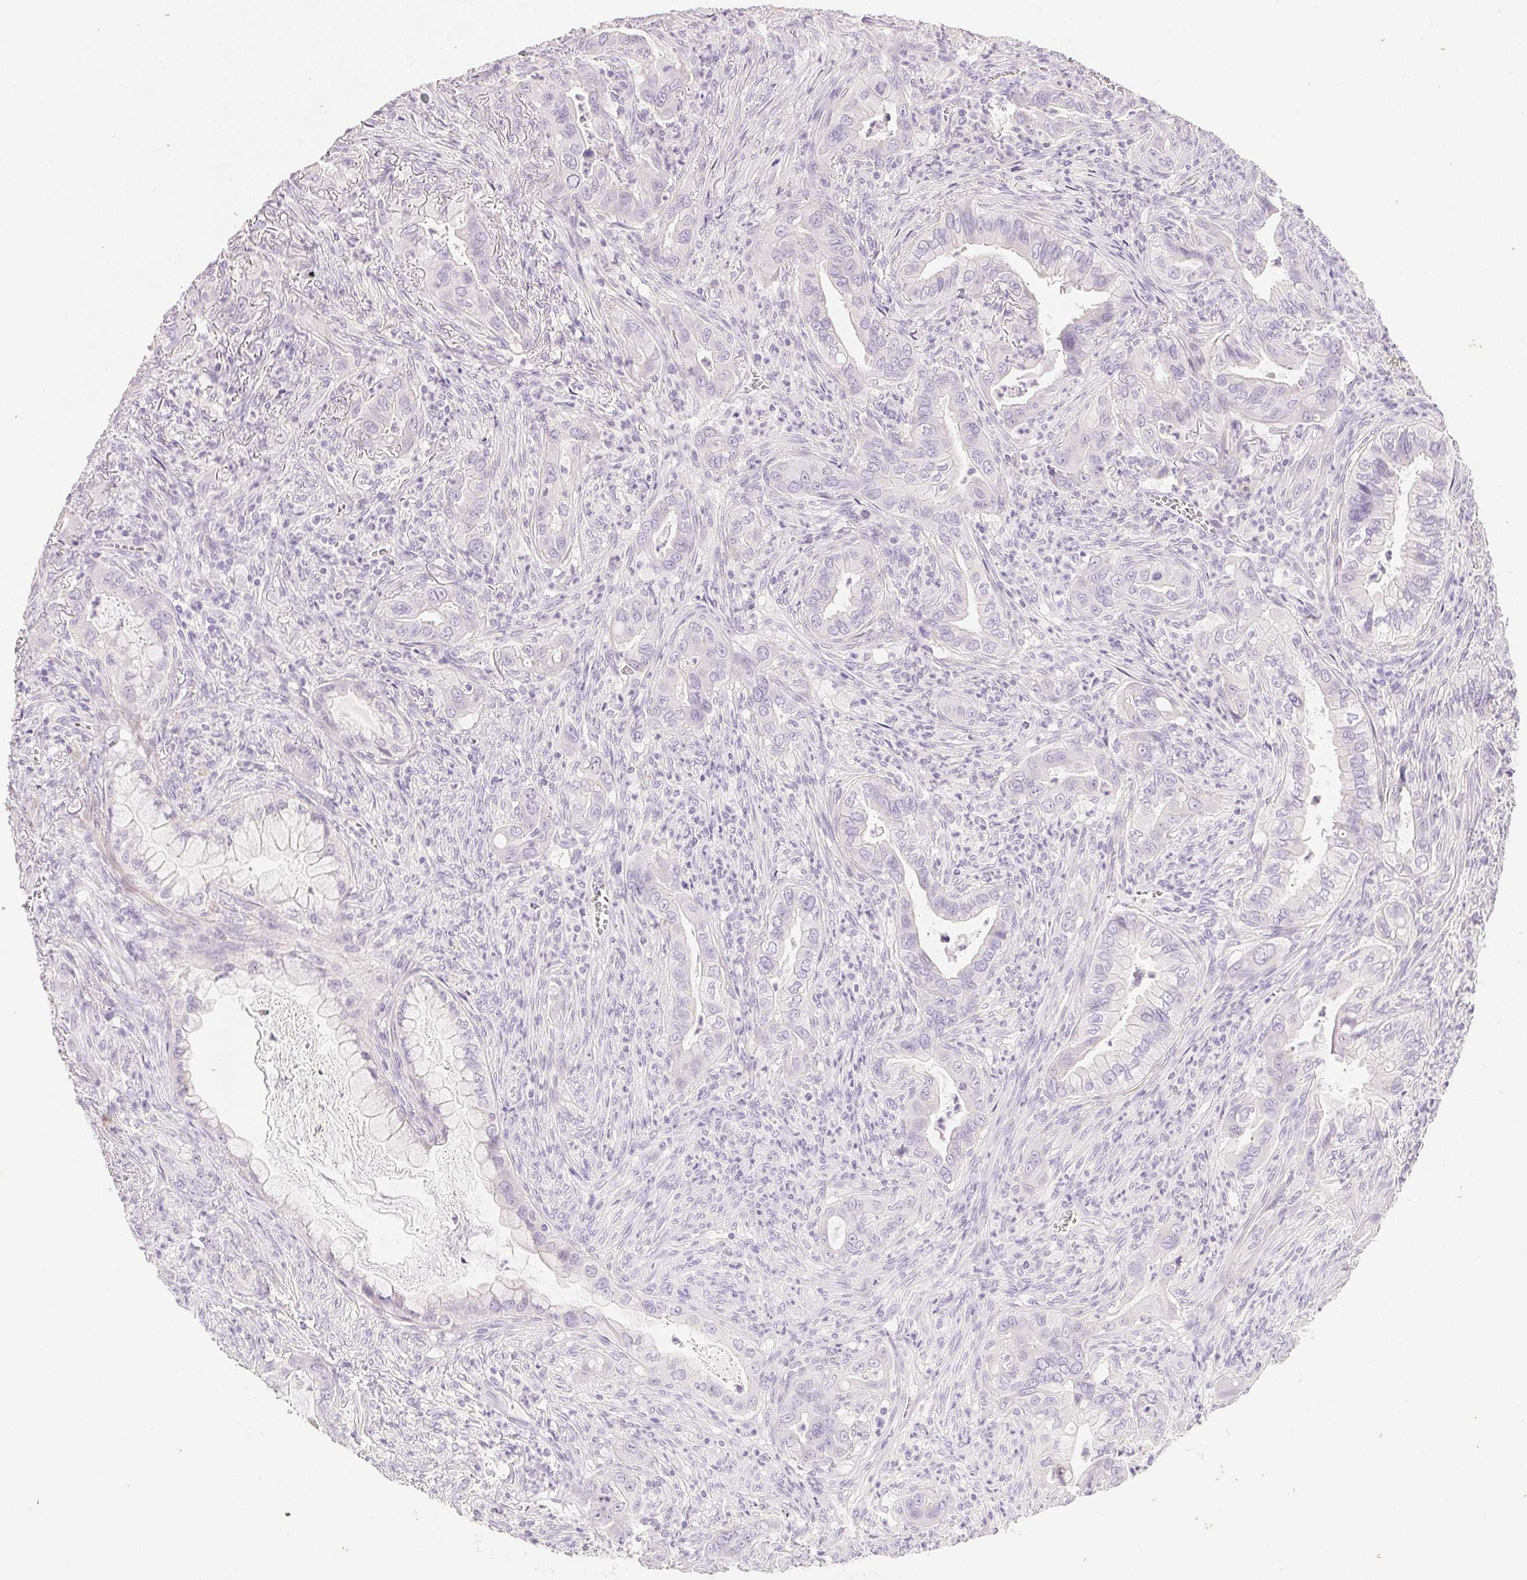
{"staining": {"intensity": "negative", "quantity": "none", "location": "none"}, "tissue": "lung cancer", "cell_type": "Tumor cells", "image_type": "cancer", "snomed": [{"axis": "morphology", "description": "Adenocarcinoma, NOS"}, {"axis": "topography", "description": "Lung"}], "caption": "This is an immunohistochemistry (IHC) image of human lung cancer (adenocarcinoma). There is no expression in tumor cells.", "gene": "KCNE2", "patient": {"sex": "male", "age": 65}}